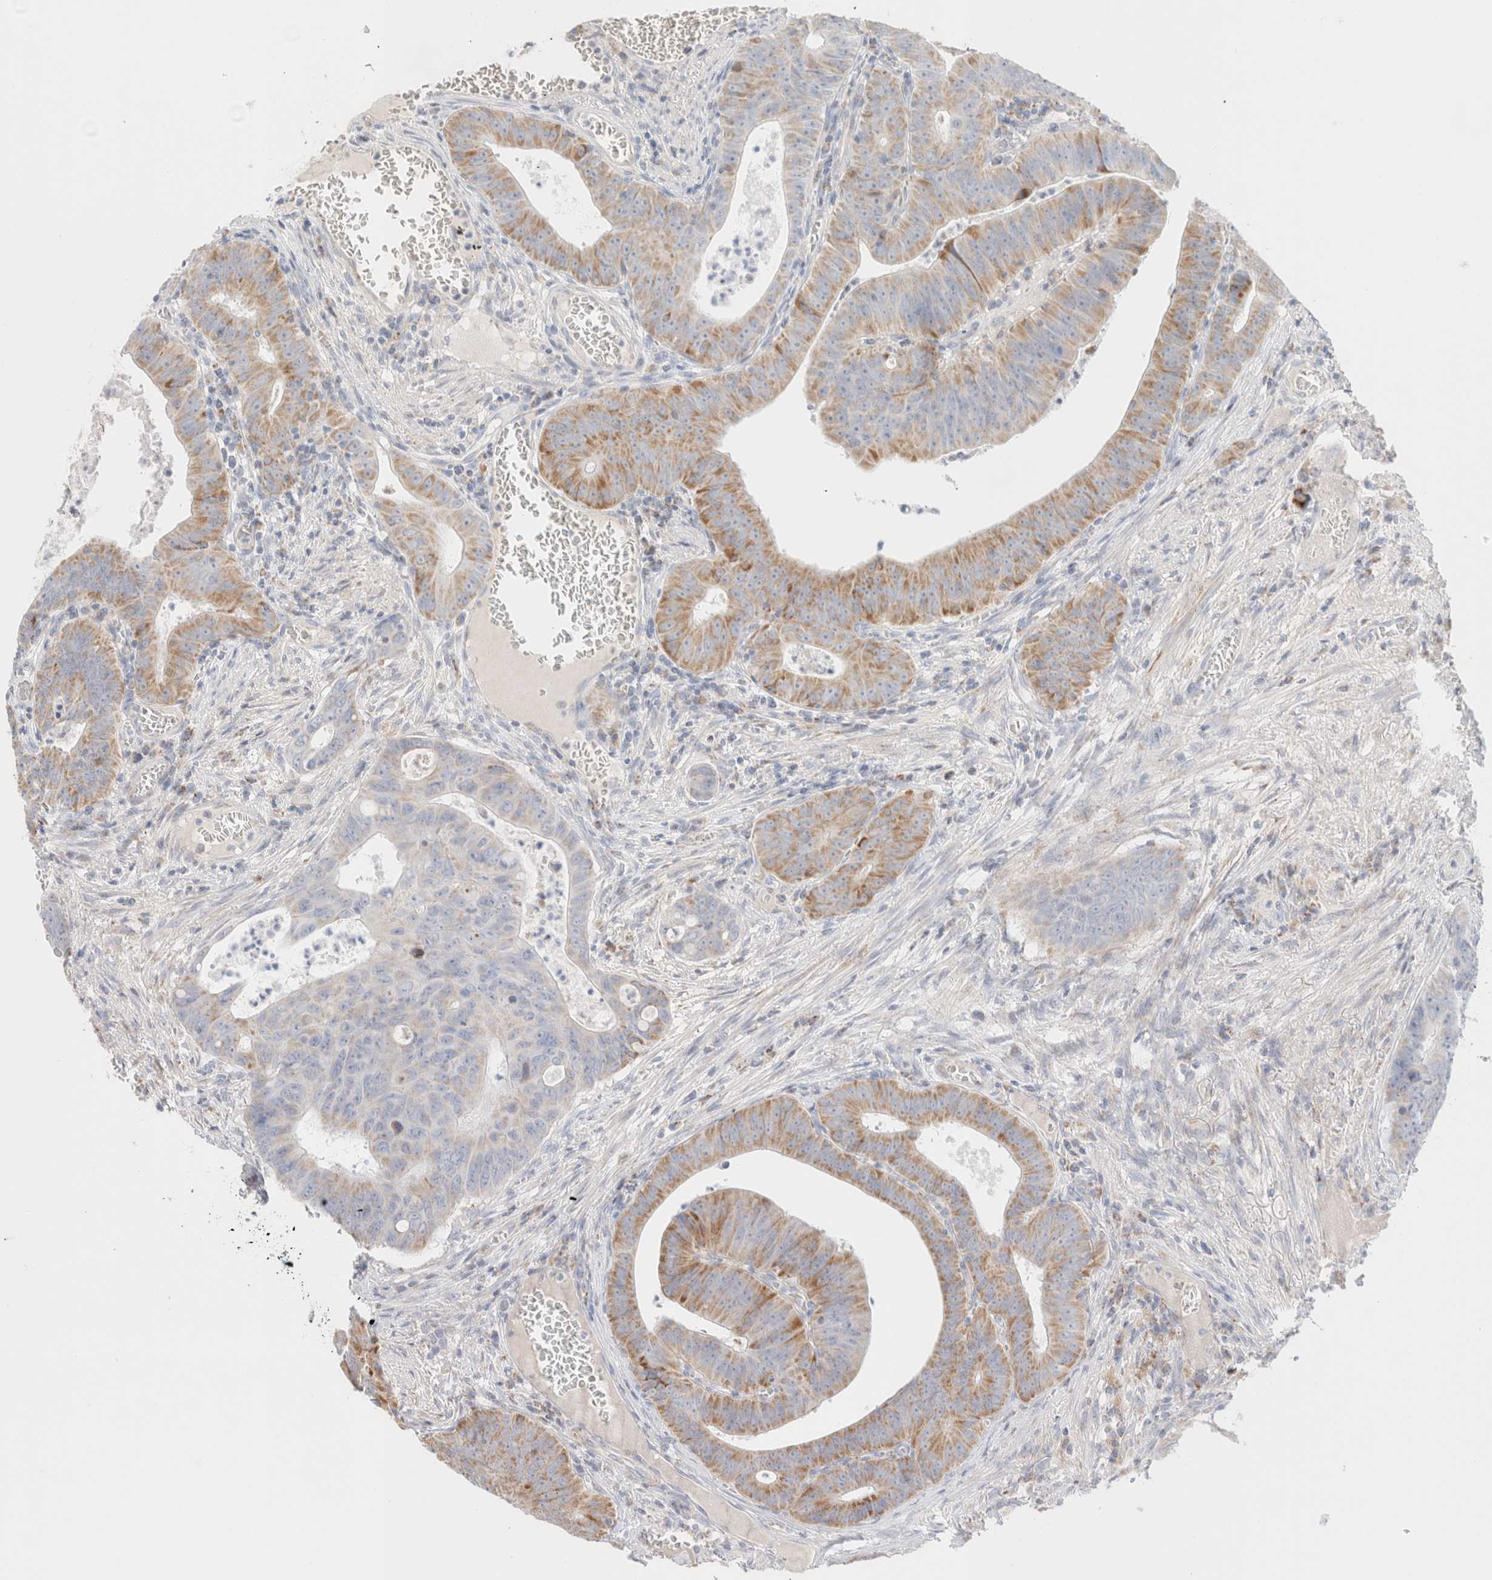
{"staining": {"intensity": "moderate", "quantity": "<25%", "location": "cytoplasmic/membranous"}, "tissue": "colorectal cancer", "cell_type": "Tumor cells", "image_type": "cancer", "snomed": [{"axis": "morphology", "description": "Adenocarcinoma, NOS"}, {"axis": "topography", "description": "Colon"}], "caption": "This is an image of immunohistochemistry staining of colorectal adenocarcinoma, which shows moderate positivity in the cytoplasmic/membranous of tumor cells.", "gene": "ATP6V1C1", "patient": {"sex": "male", "age": 87}}